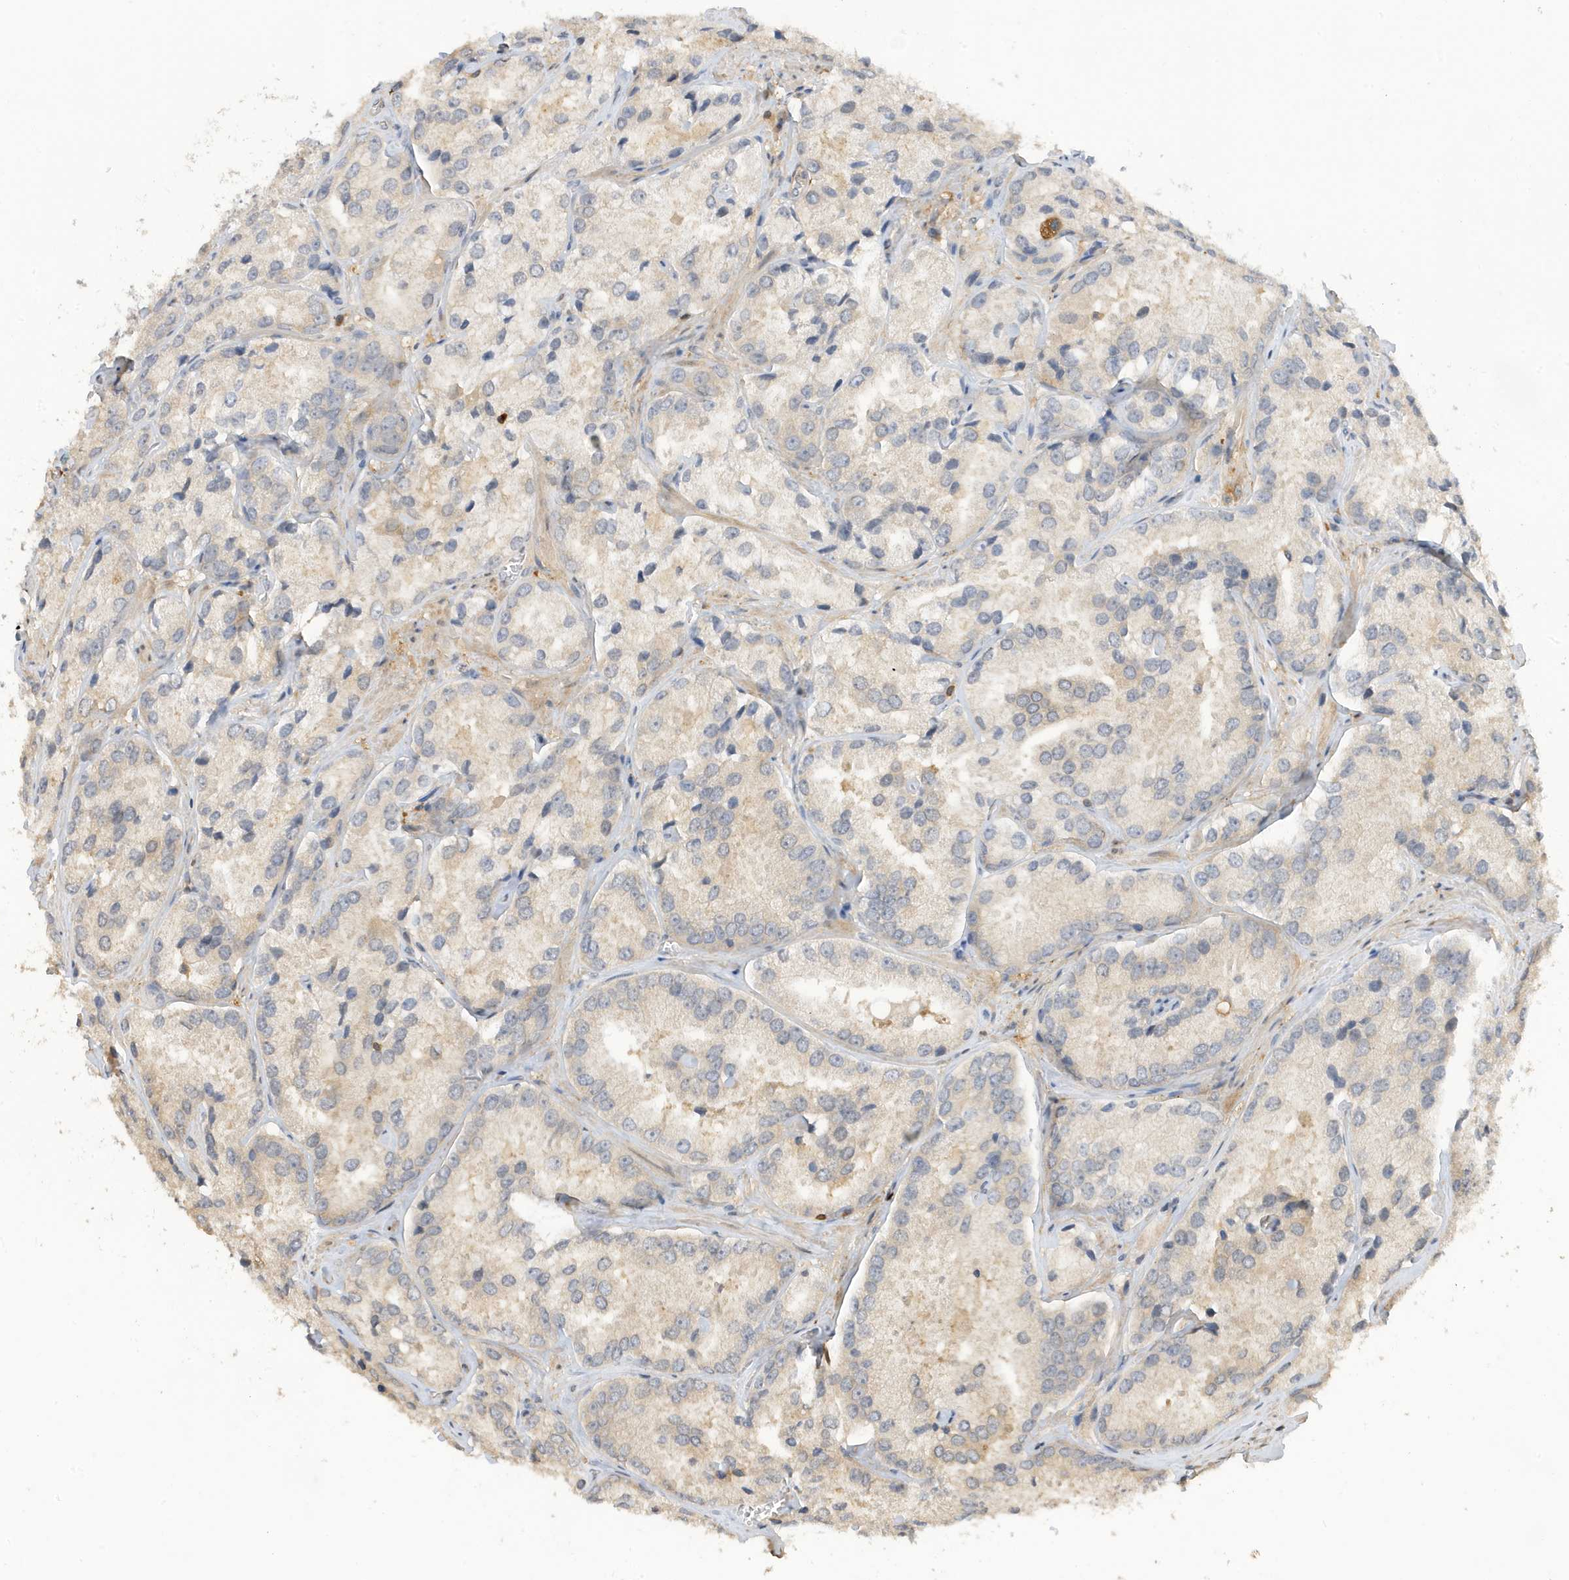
{"staining": {"intensity": "weak", "quantity": "<25%", "location": "cytoplasmic/membranous"}, "tissue": "prostate cancer", "cell_type": "Tumor cells", "image_type": "cancer", "snomed": [{"axis": "morphology", "description": "Adenocarcinoma, High grade"}, {"axis": "topography", "description": "Prostate"}], "caption": "Tumor cells show no significant staining in adenocarcinoma (high-grade) (prostate).", "gene": "TAB3", "patient": {"sex": "male", "age": 66}}